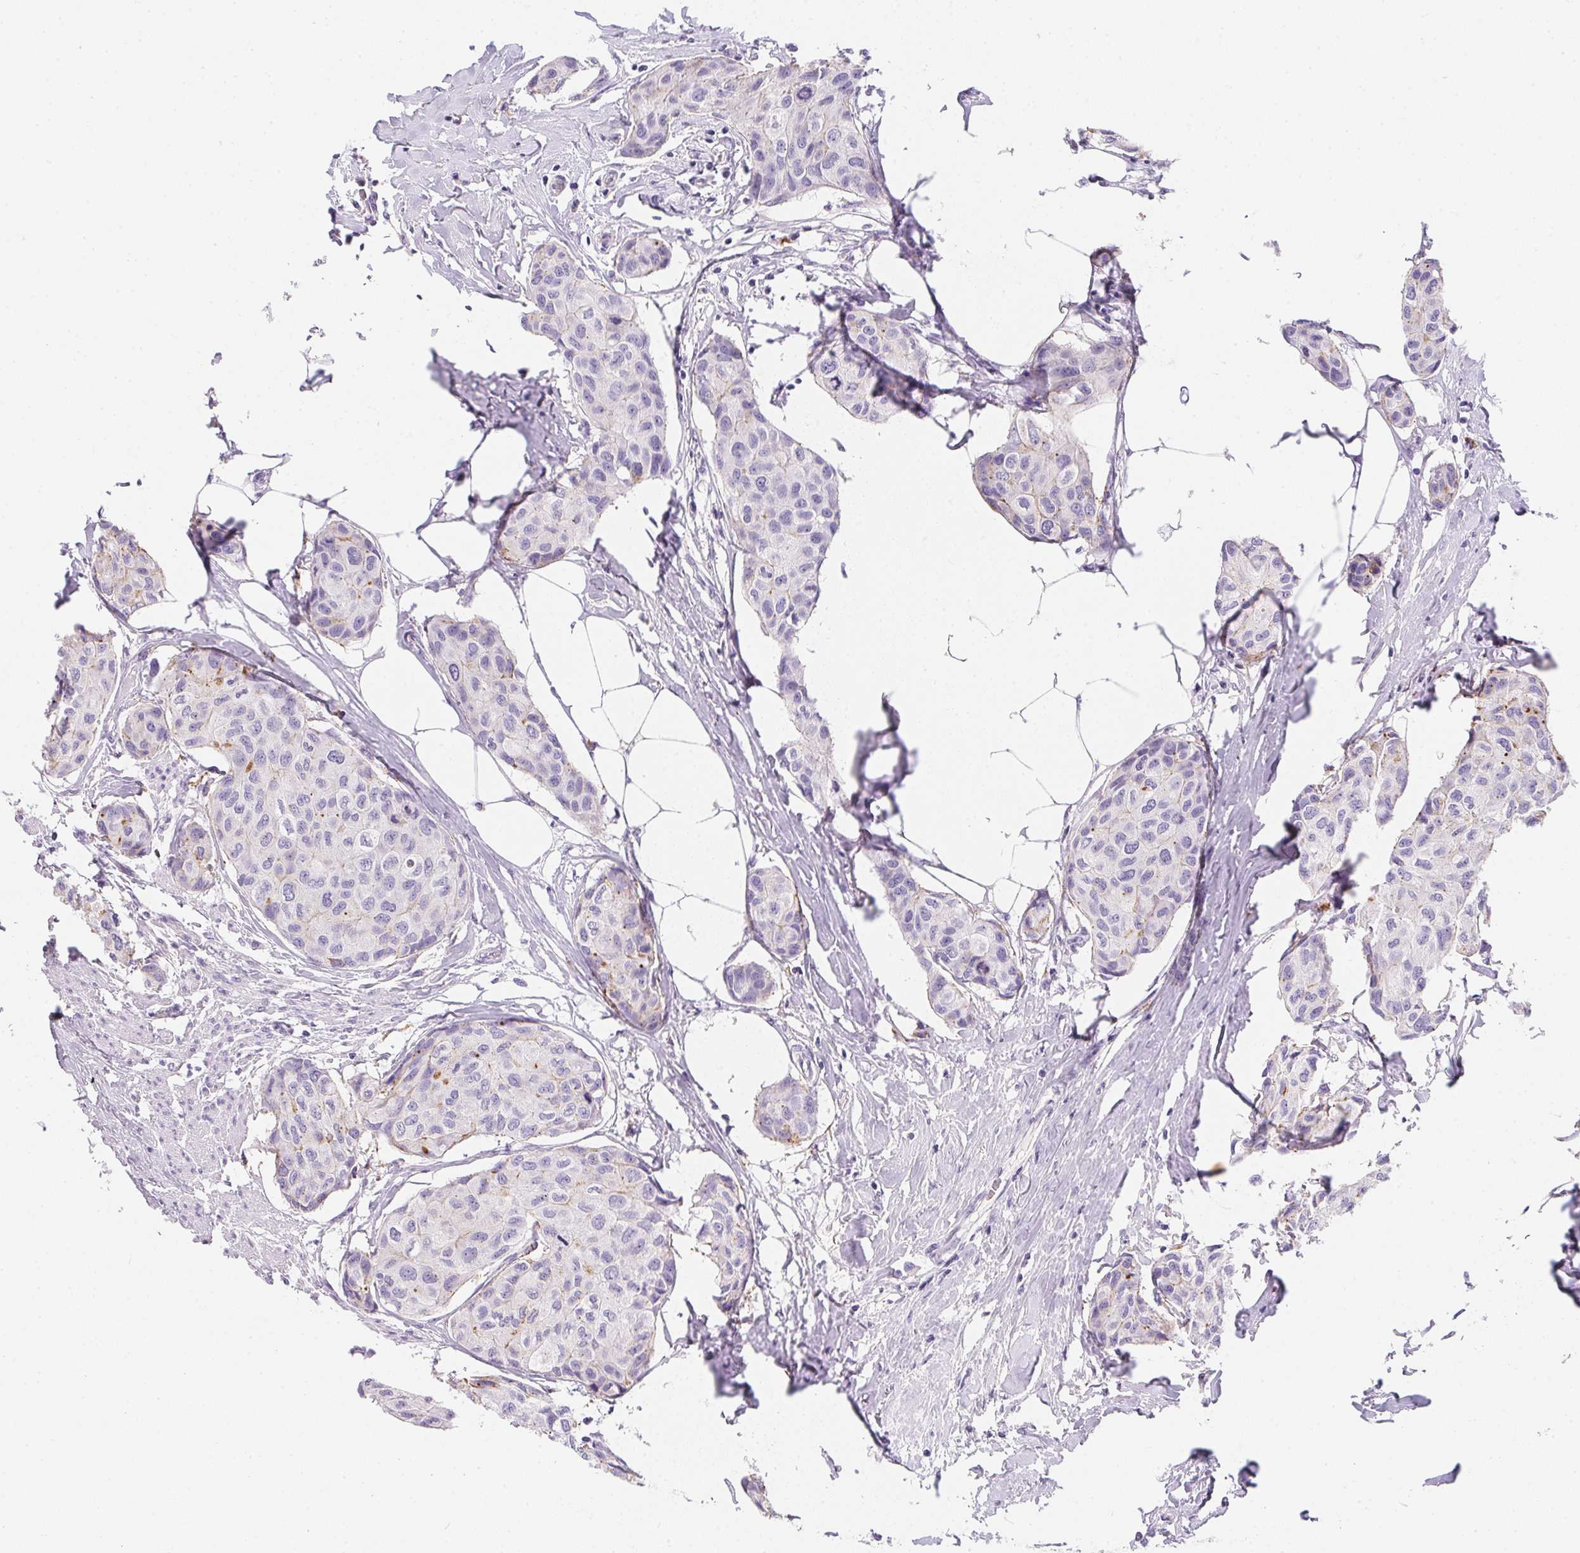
{"staining": {"intensity": "weak", "quantity": "<25%", "location": "cytoplasmic/membranous"}, "tissue": "breast cancer", "cell_type": "Tumor cells", "image_type": "cancer", "snomed": [{"axis": "morphology", "description": "Duct carcinoma"}, {"axis": "topography", "description": "Breast"}], "caption": "Immunohistochemistry micrograph of human intraductal carcinoma (breast) stained for a protein (brown), which exhibits no expression in tumor cells.", "gene": "AQP5", "patient": {"sex": "female", "age": 80}}